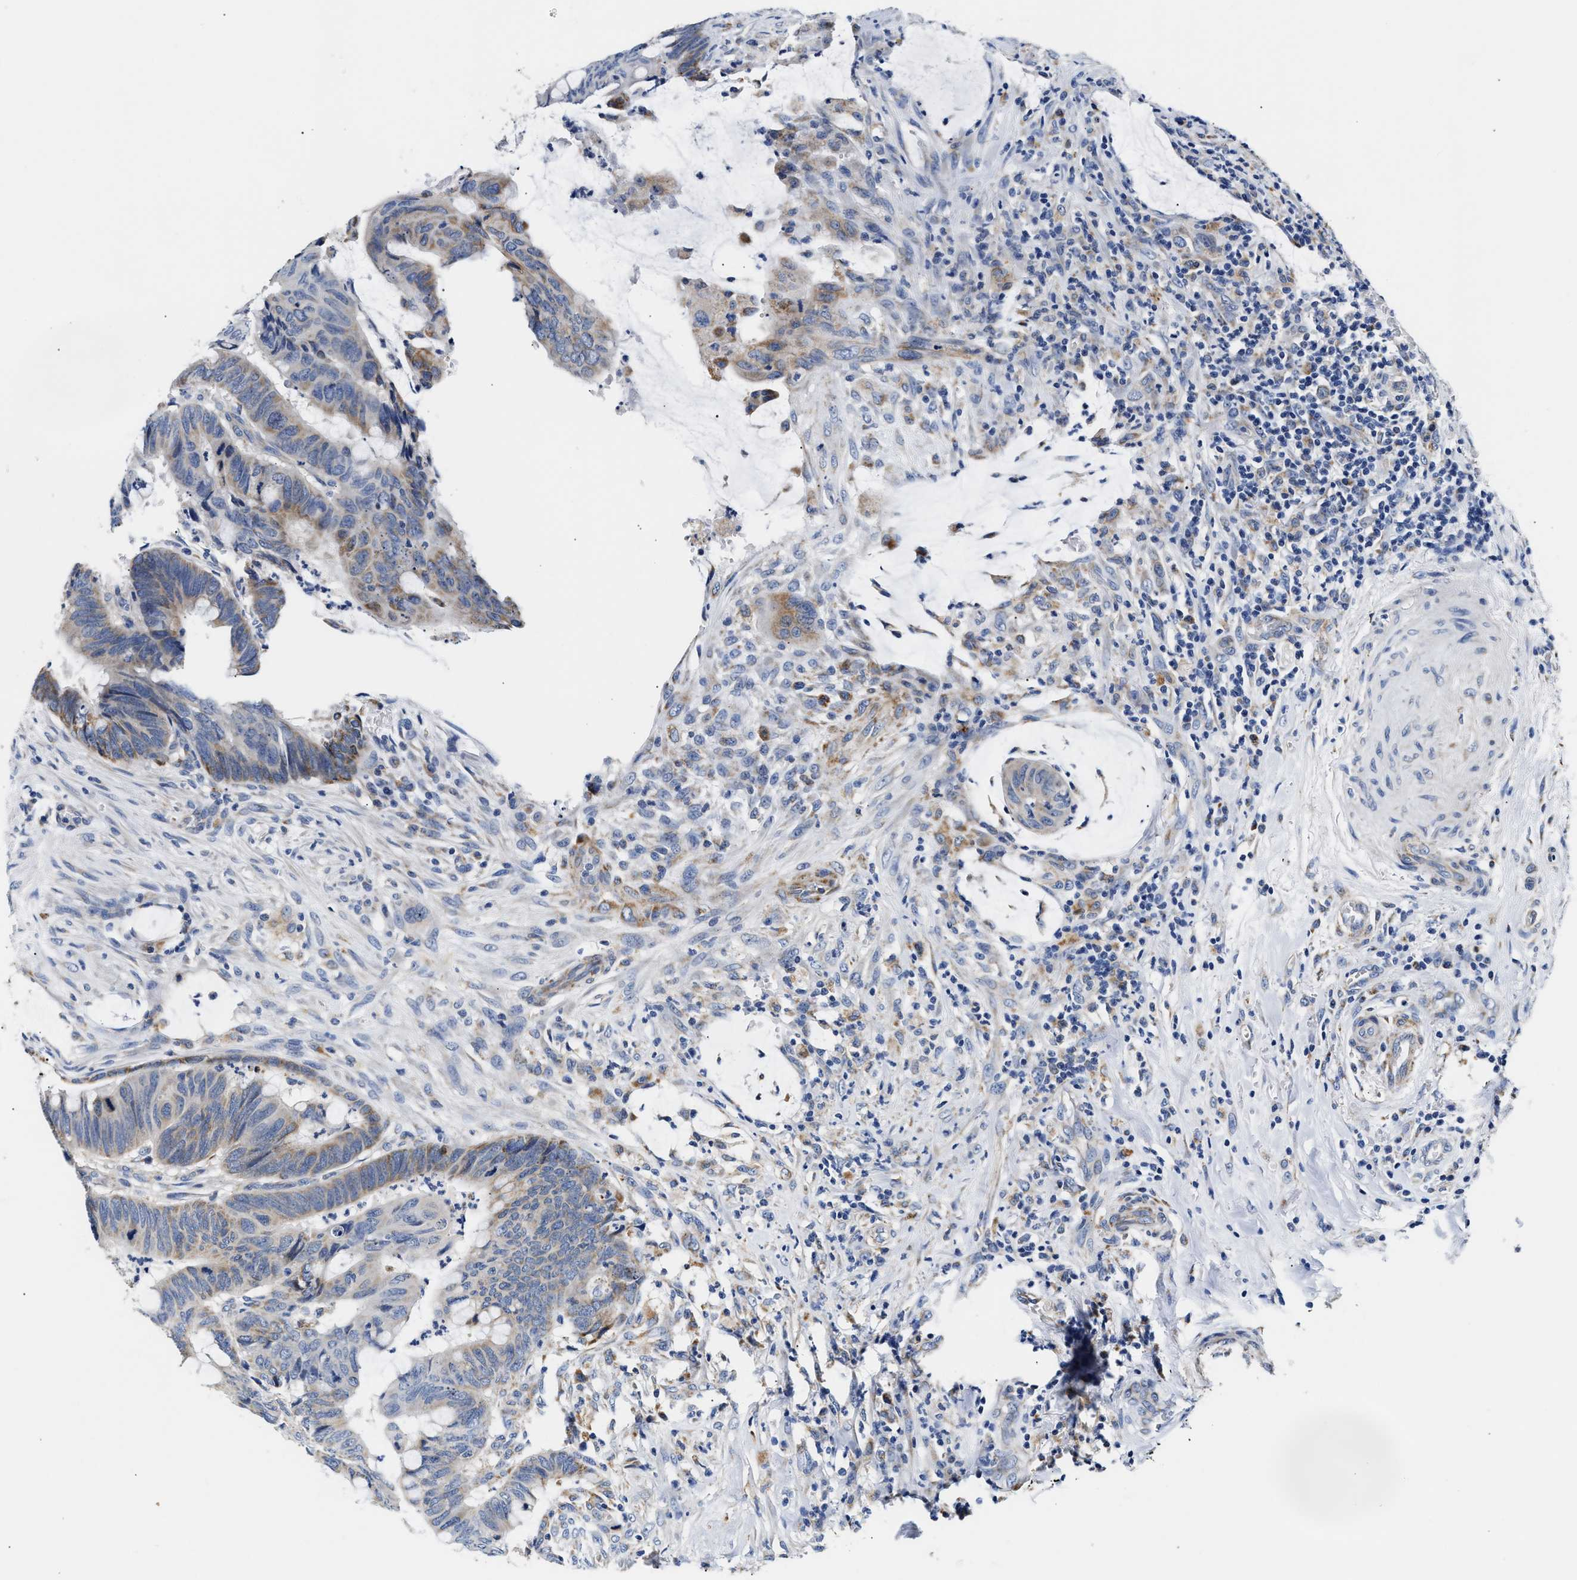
{"staining": {"intensity": "weak", "quantity": ">75%", "location": "cytoplasmic/membranous"}, "tissue": "colorectal cancer", "cell_type": "Tumor cells", "image_type": "cancer", "snomed": [{"axis": "morphology", "description": "Normal tissue, NOS"}, {"axis": "morphology", "description": "Adenocarcinoma, NOS"}, {"axis": "topography", "description": "Rectum"}, {"axis": "topography", "description": "Peripheral nerve tissue"}], "caption": "Colorectal adenocarcinoma stained with a protein marker reveals weak staining in tumor cells.", "gene": "ACADVL", "patient": {"sex": "male", "age": 92}}